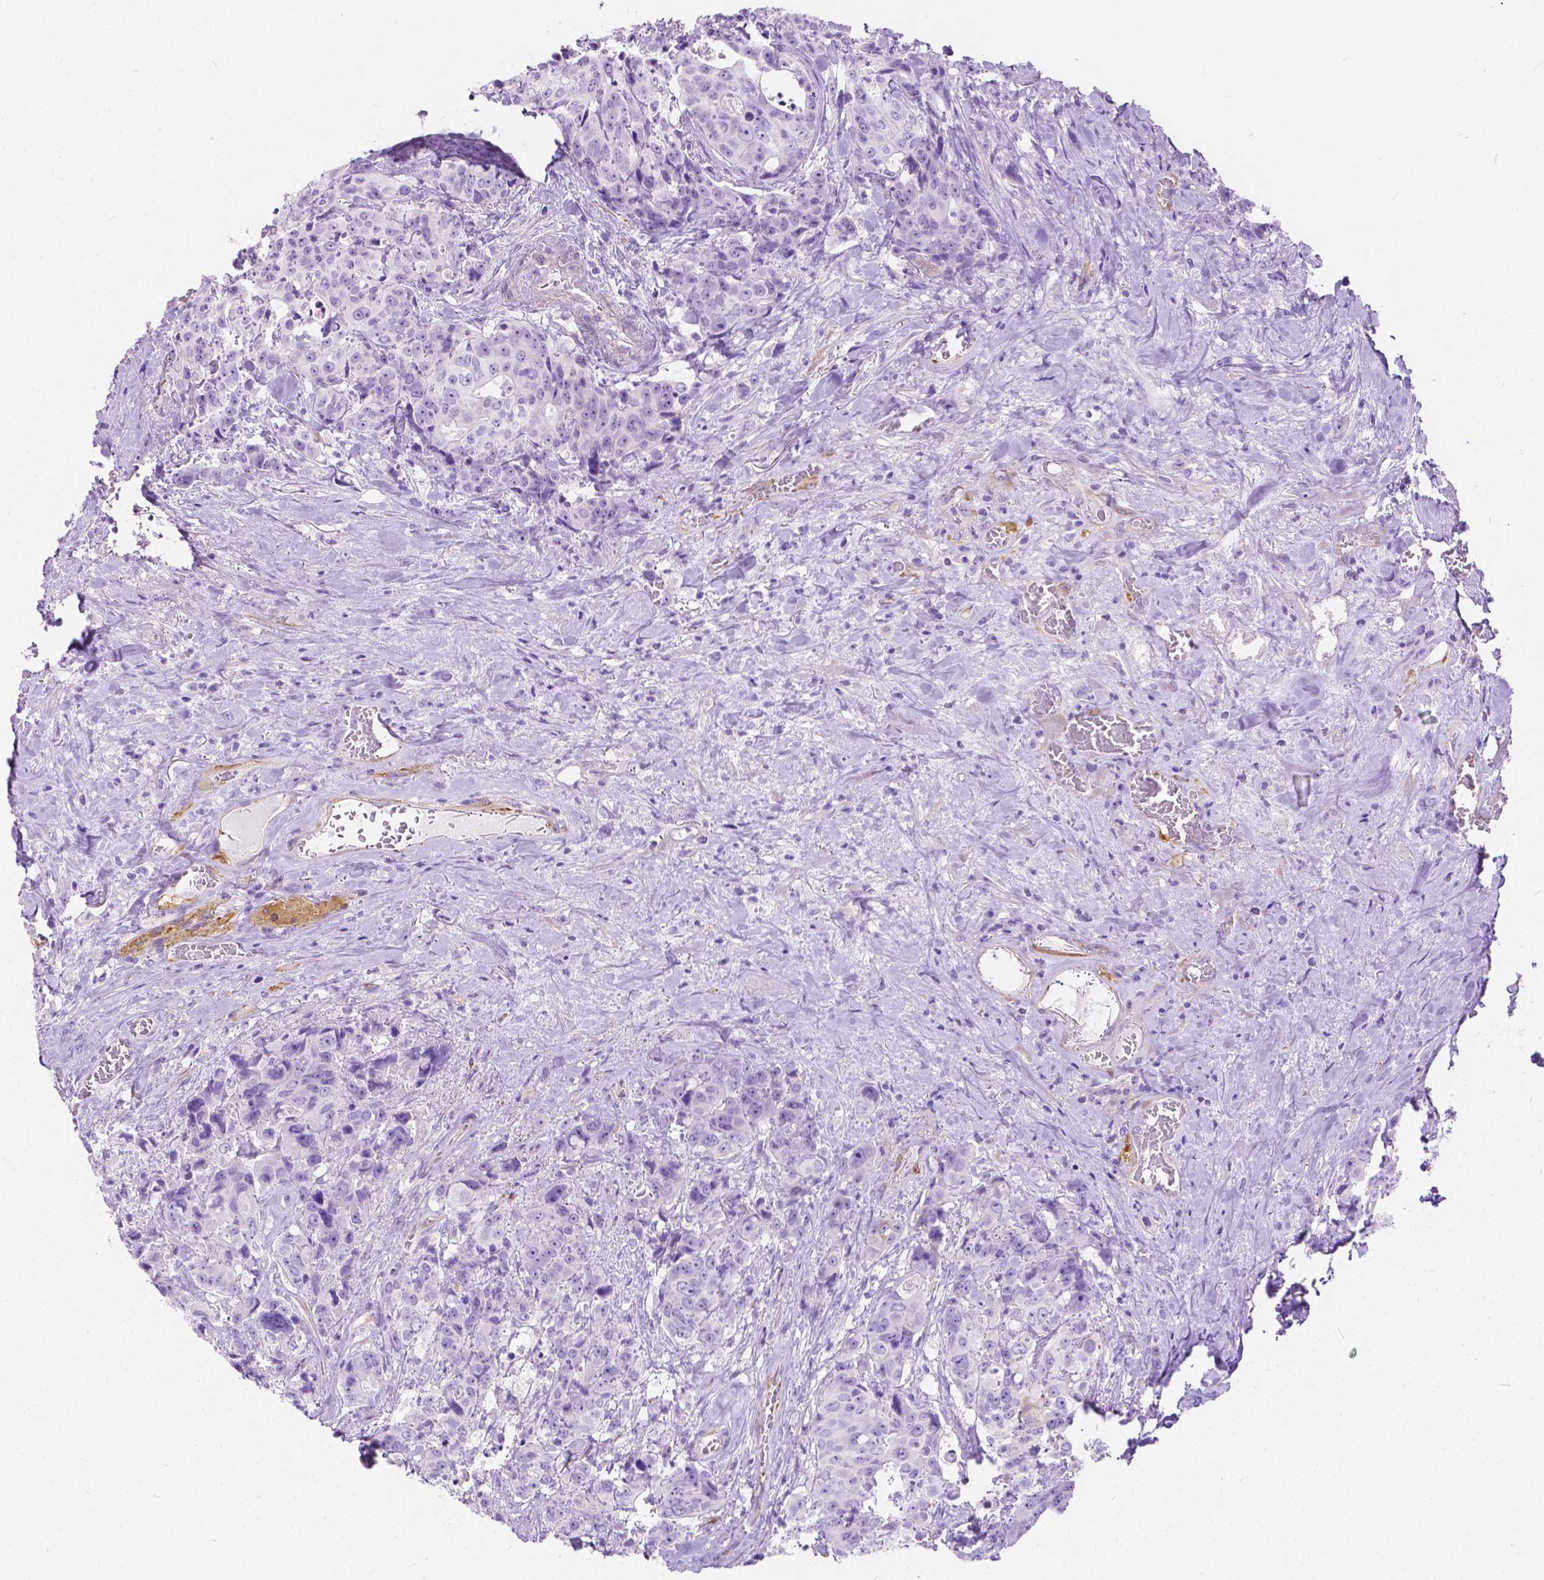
{"staining": {"intensity": "negative", "quantity": "none", "location": "none"}, "tissue": "colorectal cancer", "cell_type": "Tumor cells", "image_type": "cancer", "snomed": [{"axis": "morphology", "description": "Adenocarcinoma, NOS"}, {"axis": "topography", "description": "Rectum"}], "caption": "DAB (3,3'-diaminobenzidine) immunohistochemical staining of colorectal cancer (adenocarcinoma) demonstrates no significant positivity in tumor cells.", "gene": "CHRM1", "patient": {"sex": "female", "age": 62}}